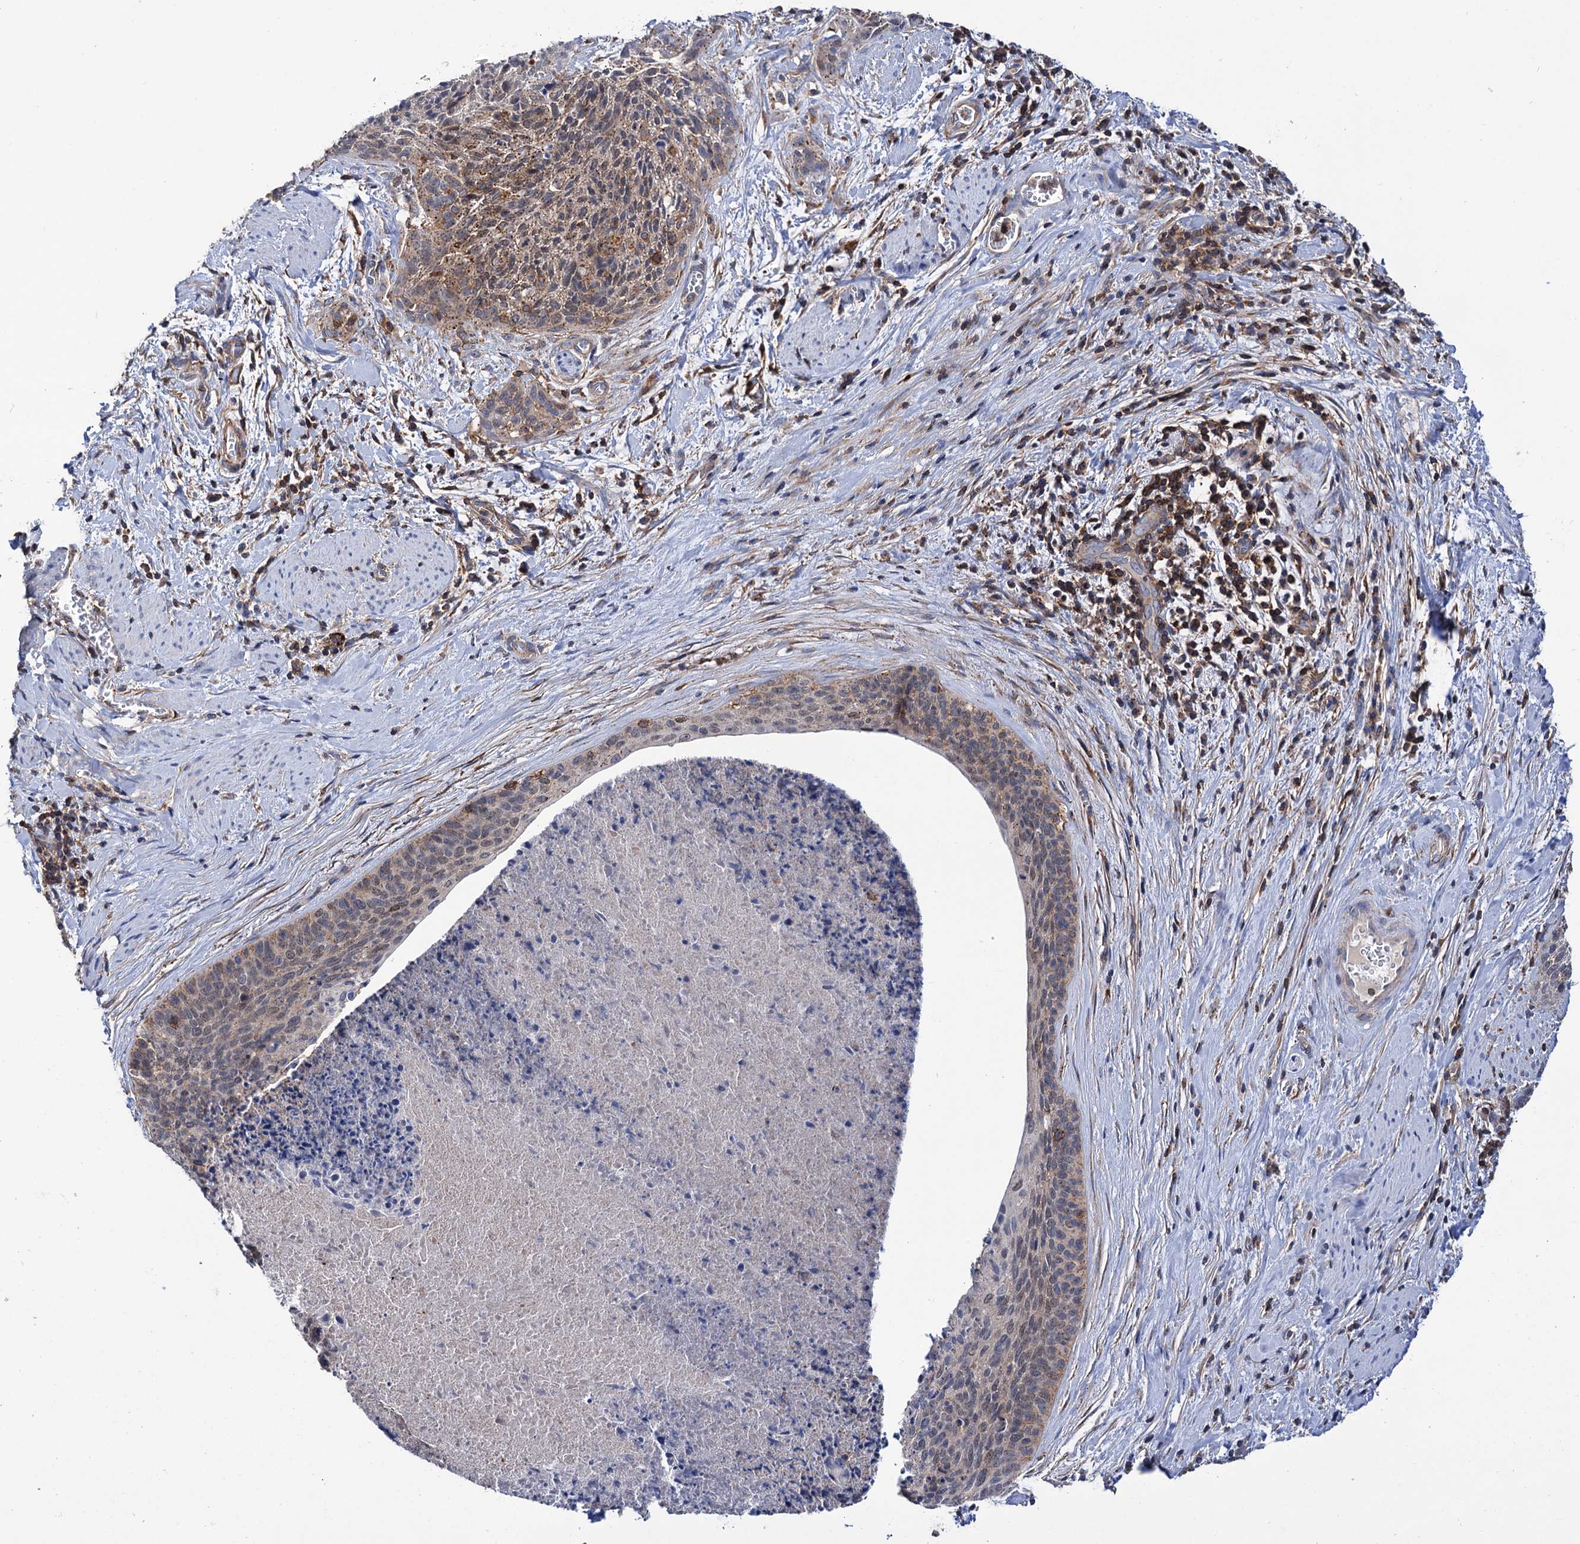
{"staining": {"intensity": "moderate", "quantity": "<25%", "location": "cytoplasmic/membranous"}, "tissue": "cervical cancer", "cell_type": "Tumor cells", "image_type": "cancer", "snomed": [{"axis": "morphology", "description": "Squamous cell carcinoma, NOS"}, {"axis": "topography", "description": "Cervix"}], "caption": "Tumor cells exhibit low levels of moderate cytoplasmic/membranous staining in about <25% of cells in human cervical squamous cell carcinoma.", "gene": "DEF6", "patient": {"sex": "female", "age": 55}}